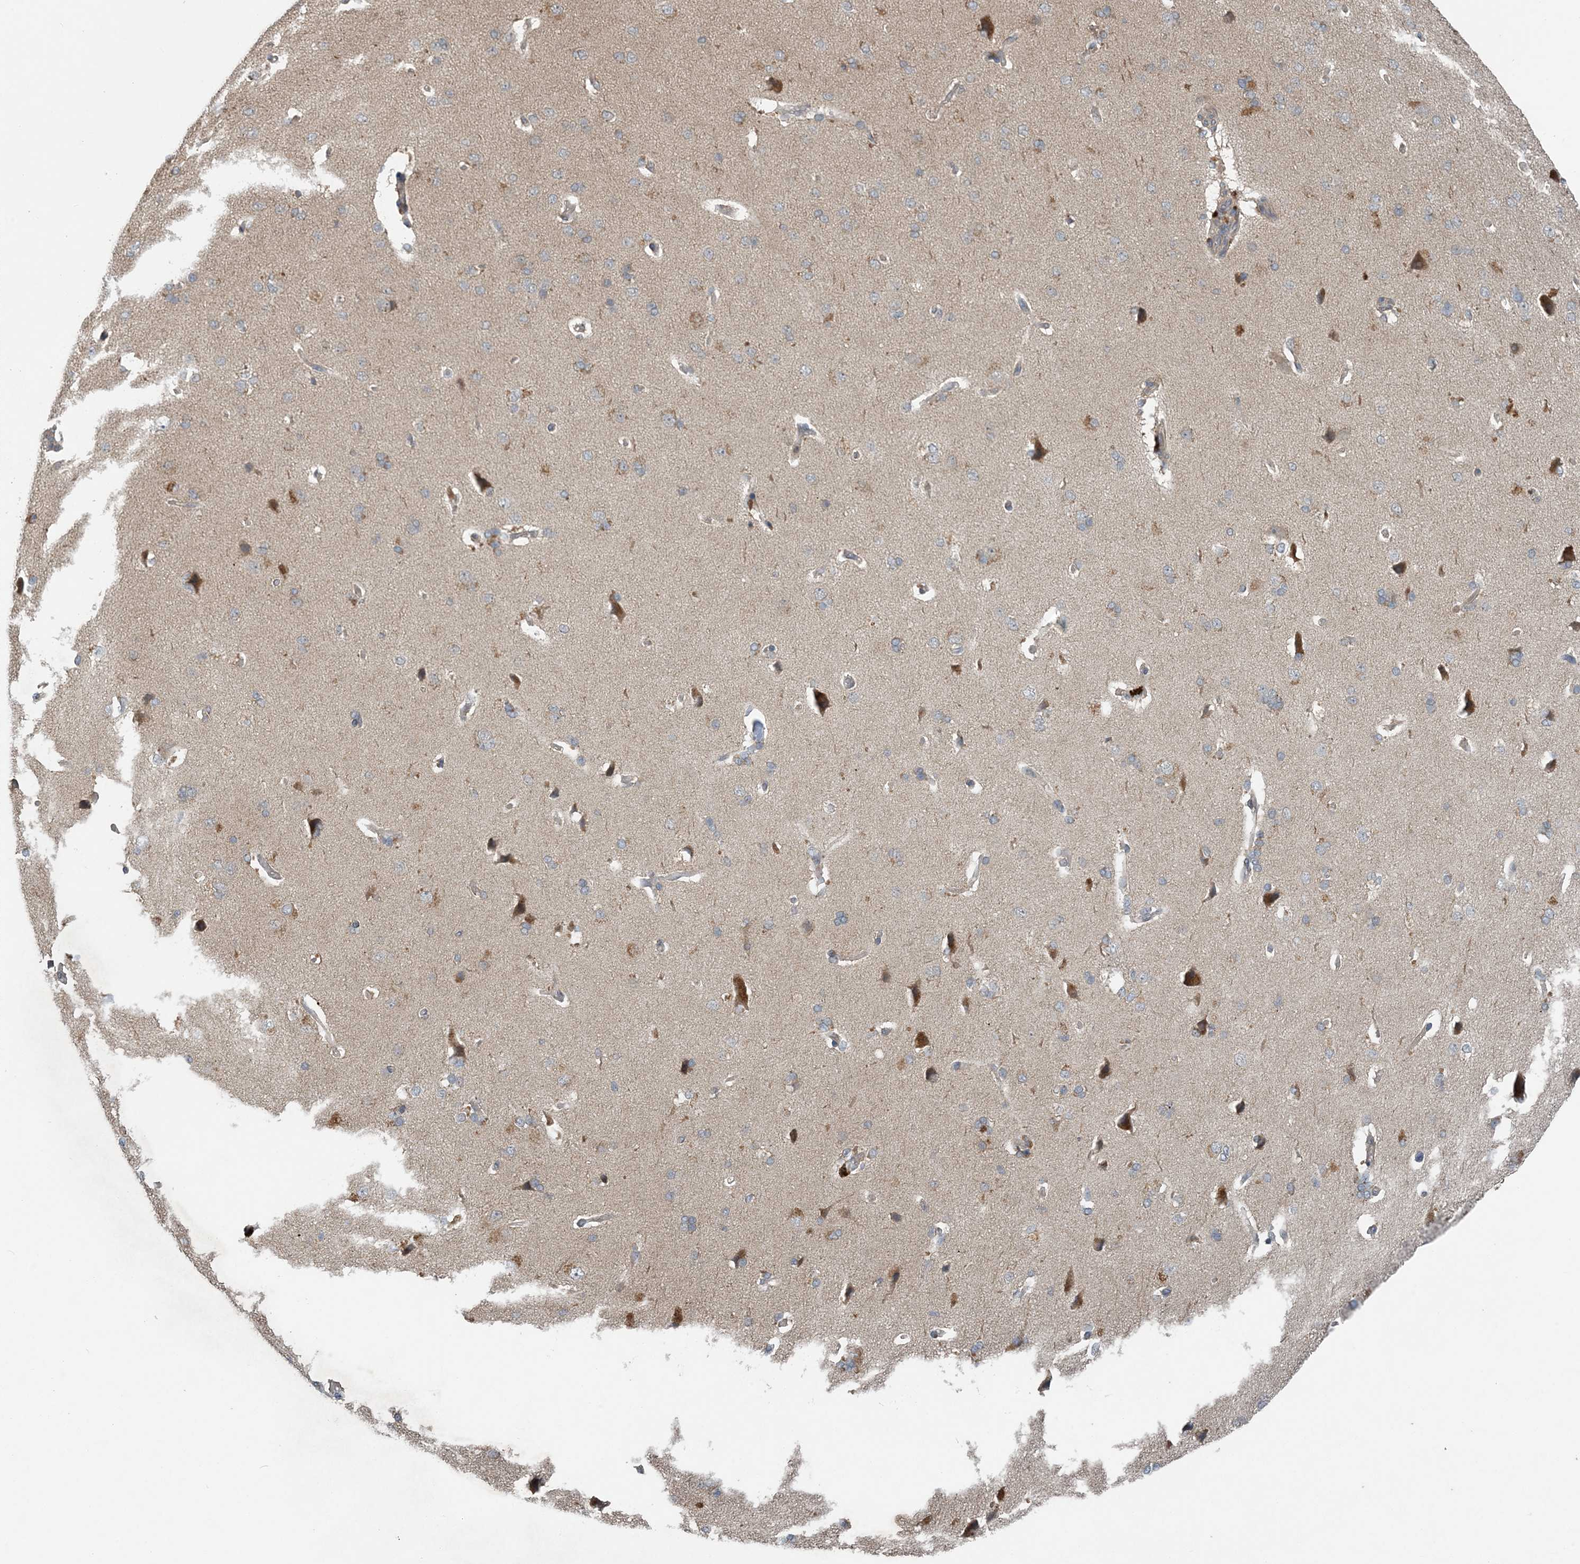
{"staining": {"intensity": "negative", "quantity": "none", "location": "none"}, "tissue": "cerebral cortex", "cell_type": "Endothelial cells", "image_type": "normal", "snomed": [{"axis": "morphology", "description": "Normal tissue, NOS"}, {"axis": "topography", "description": "Cerebral cortex"}], "caption": "Endothelial cells show no significant protein expression in unremarkable cerebral cortex. The staining is performed using DAB (3,3'-diaminobenzidine) brown chromogen with nuclei counter-stained in using hematoxylin.", "gene": "MYO9B", "patient": {"sex": "male", "age": 62}}